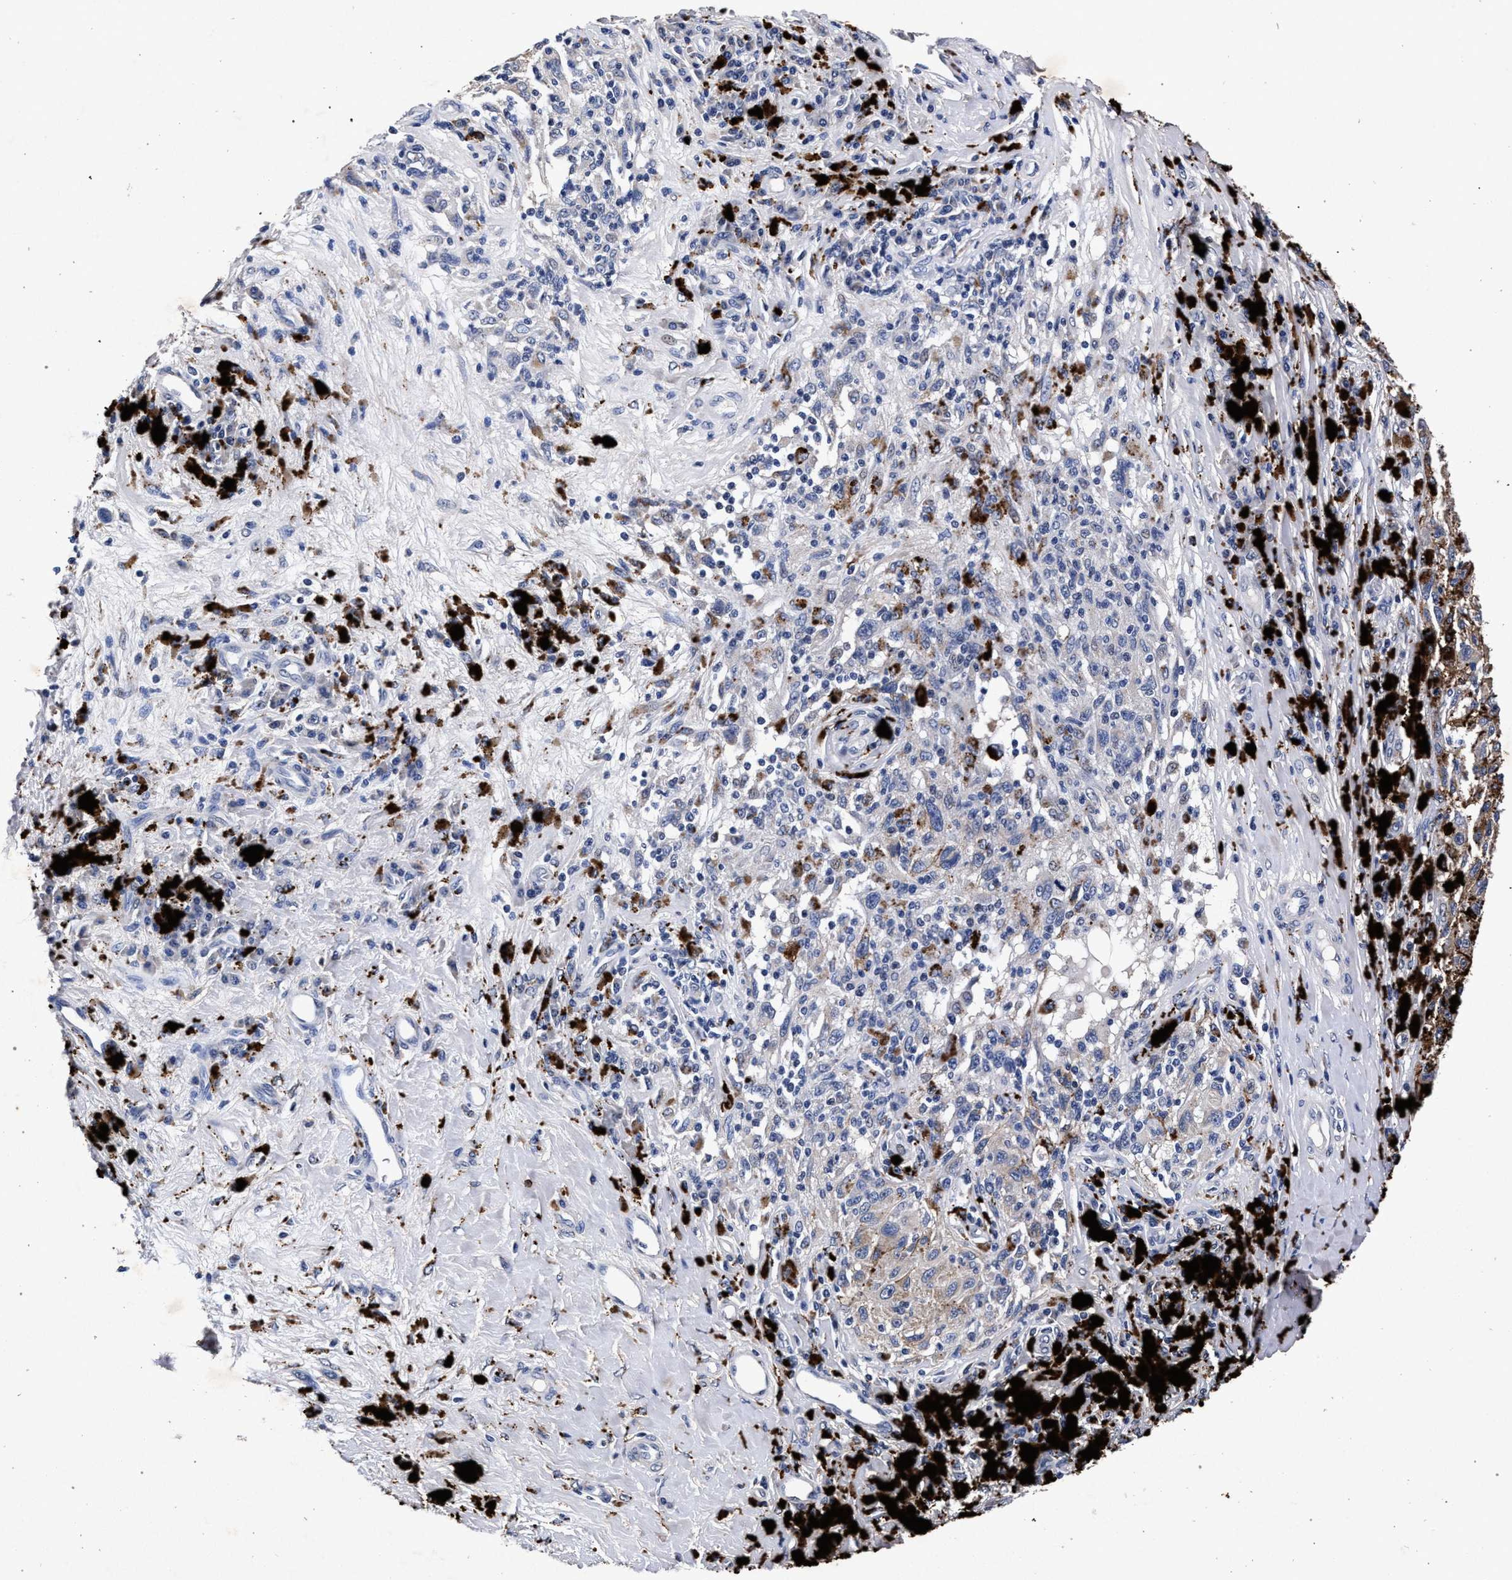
{"staining": {"intensity": "negative", "quantity": "none", "location": "none"}, "tissue": "melanoma", "cell_type": "Tumor cells", "image_type": "cancer", "snomed": [{"axis": "morphology", "description": "Malignant melanoma, NOS"}, {"axis": "topography", "description": "Skin"}], "caption": "A histopathology image of human melanoma is negative for staining in tumor cells.", "gene": "ATP1A2", "patient": {"sex": "female", "age": 73}}